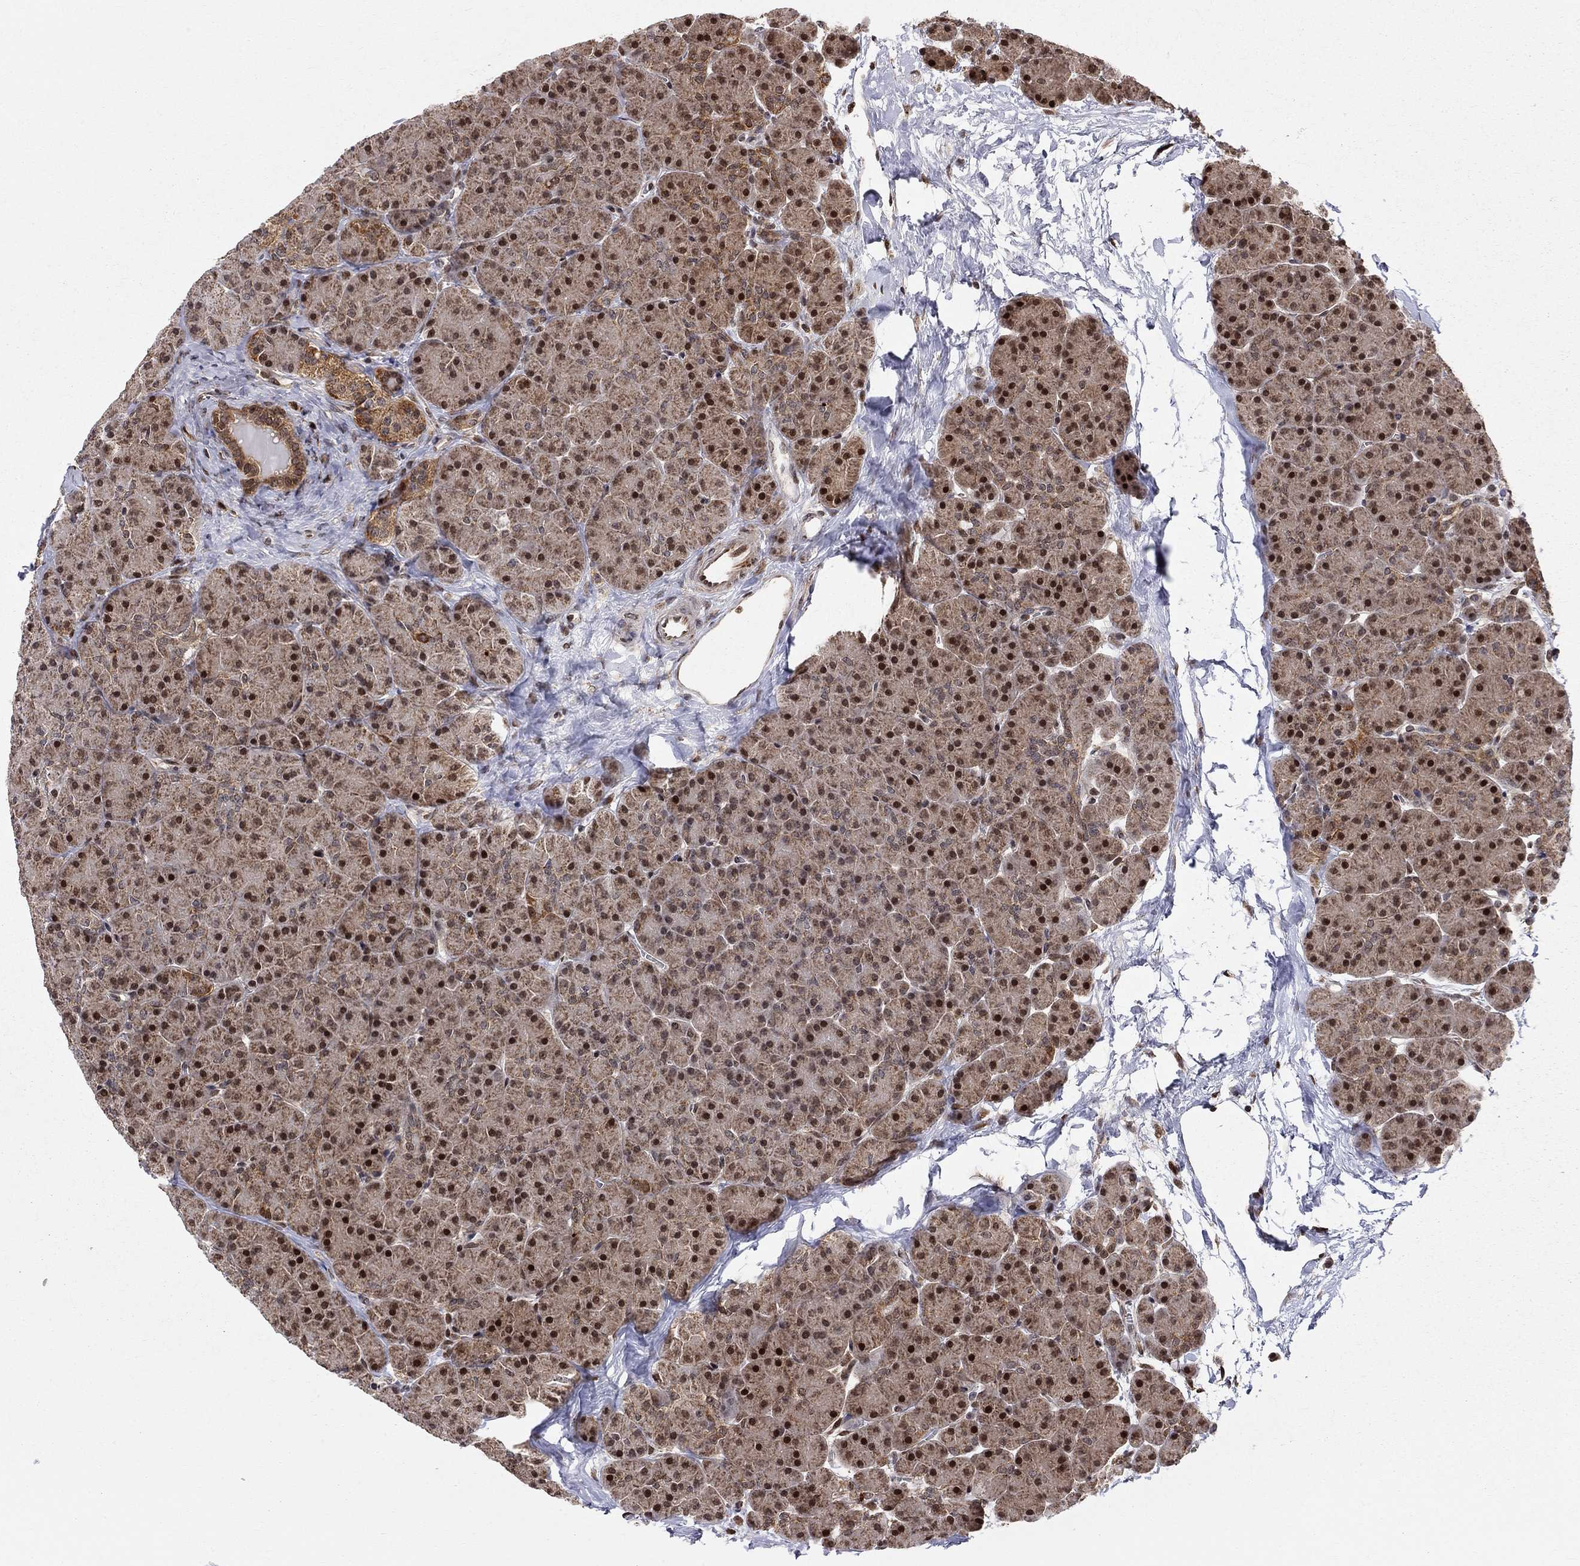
{"staining": {"intensity": "strong", "quantity": "25%-75%", "location": "nuclear"}, "tissue": "pancreas", "cell_type": "Exocrine glandular cells", "image_type": "normal", "snomed": [{"axis": "morphology", "description": "Normal tissue, NOS"}, {"axis": "topography", "description": "Pancreas"}], "caption": "Pancreas was stained to show a protein in brown. There is high levels of strong nuclear expression in about 25%-75% of exocrine glandular cells. Nuclei are stained in blue.", "gene": "ELOB", "patient": {"sex": "female", "age": 44}}